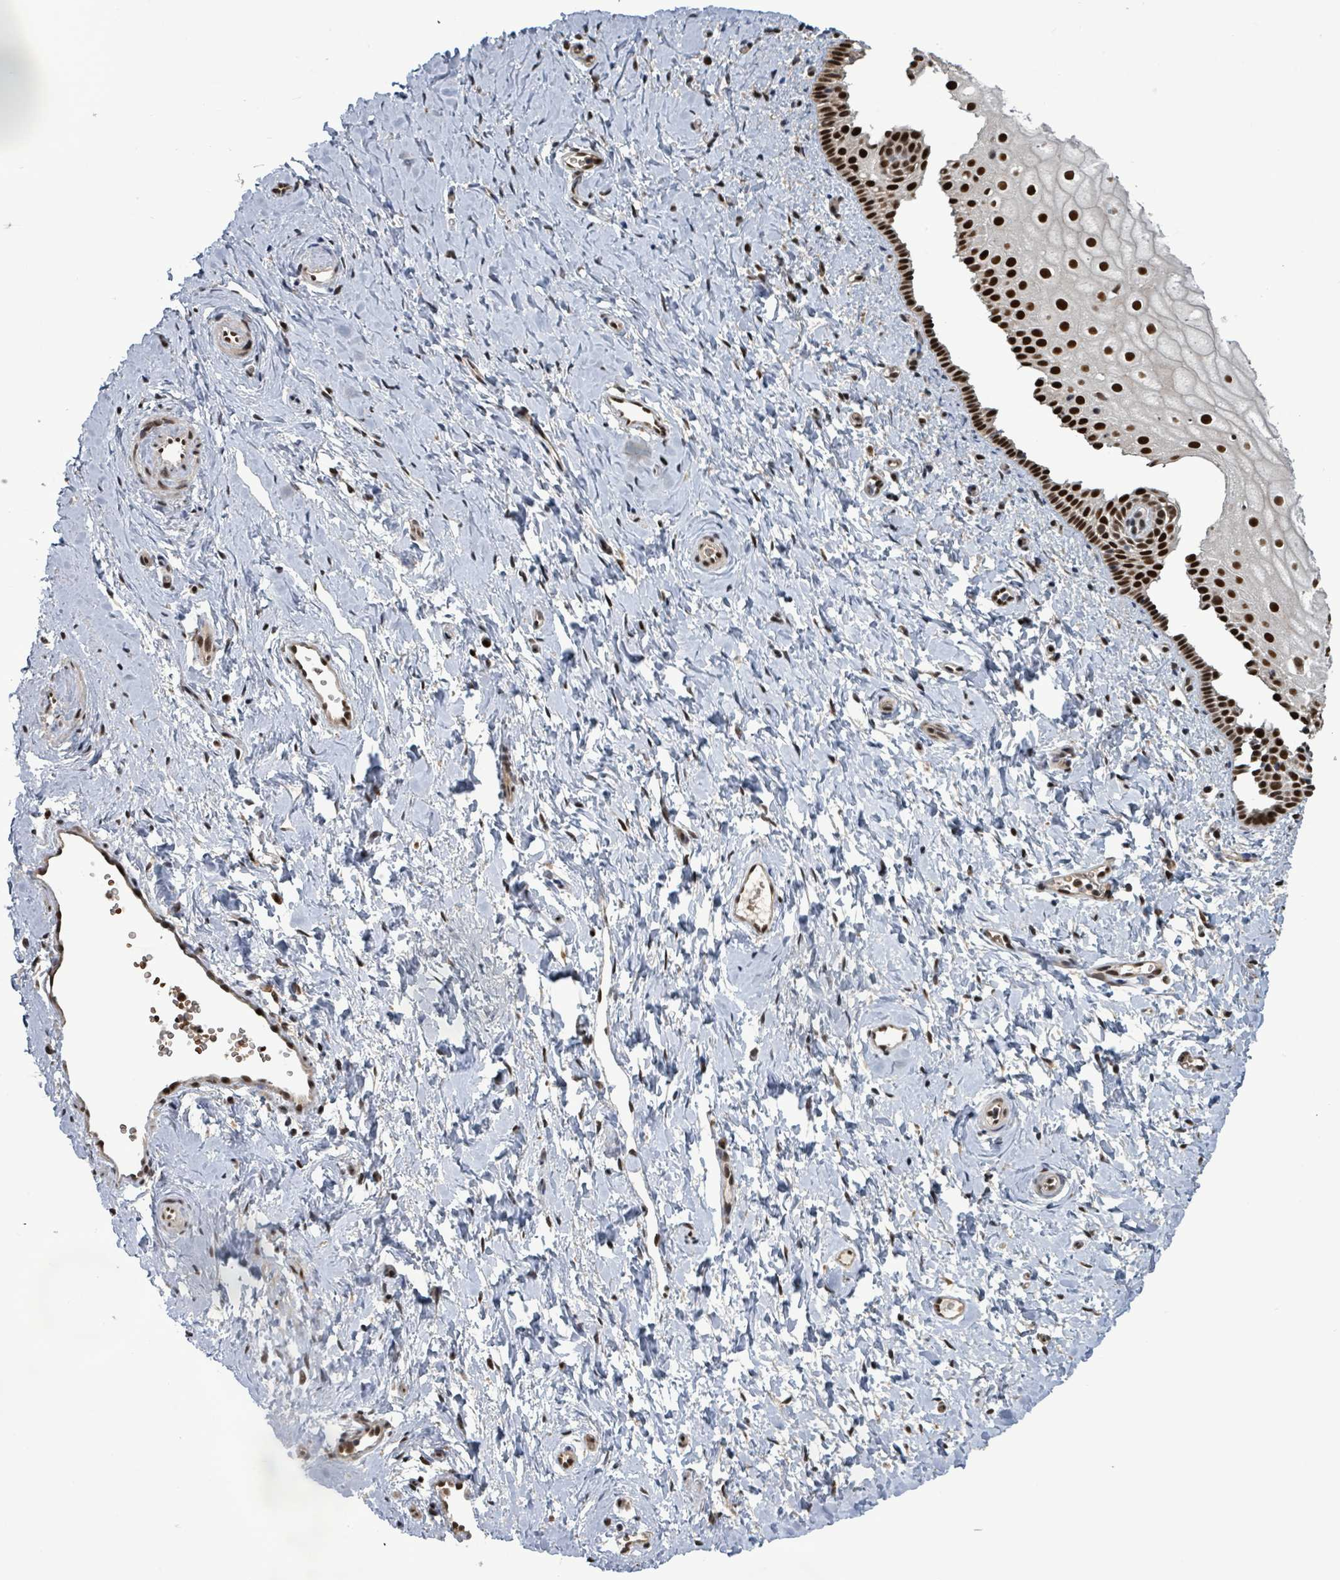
{"staining": {"intensity": "strong", "quantity": ">75%", "location": "nuclear"}, "tissue": "vagina", "cell_type": "Squamous epithelial cells", "image_type": "normal", "snomed": [{"axis": "morphology", "description": "Normal tissue, NOS"}, {"axis": "topography", "description": "Vagina"}], "caption": "High-power microscopy captured an IHC micrograph of benign vagina, revealing strong nuclear positivity in about >75% of squamous epithelial cells.", "gene": "PATZ1", "patient": {"sex": "female", "age": 56}}